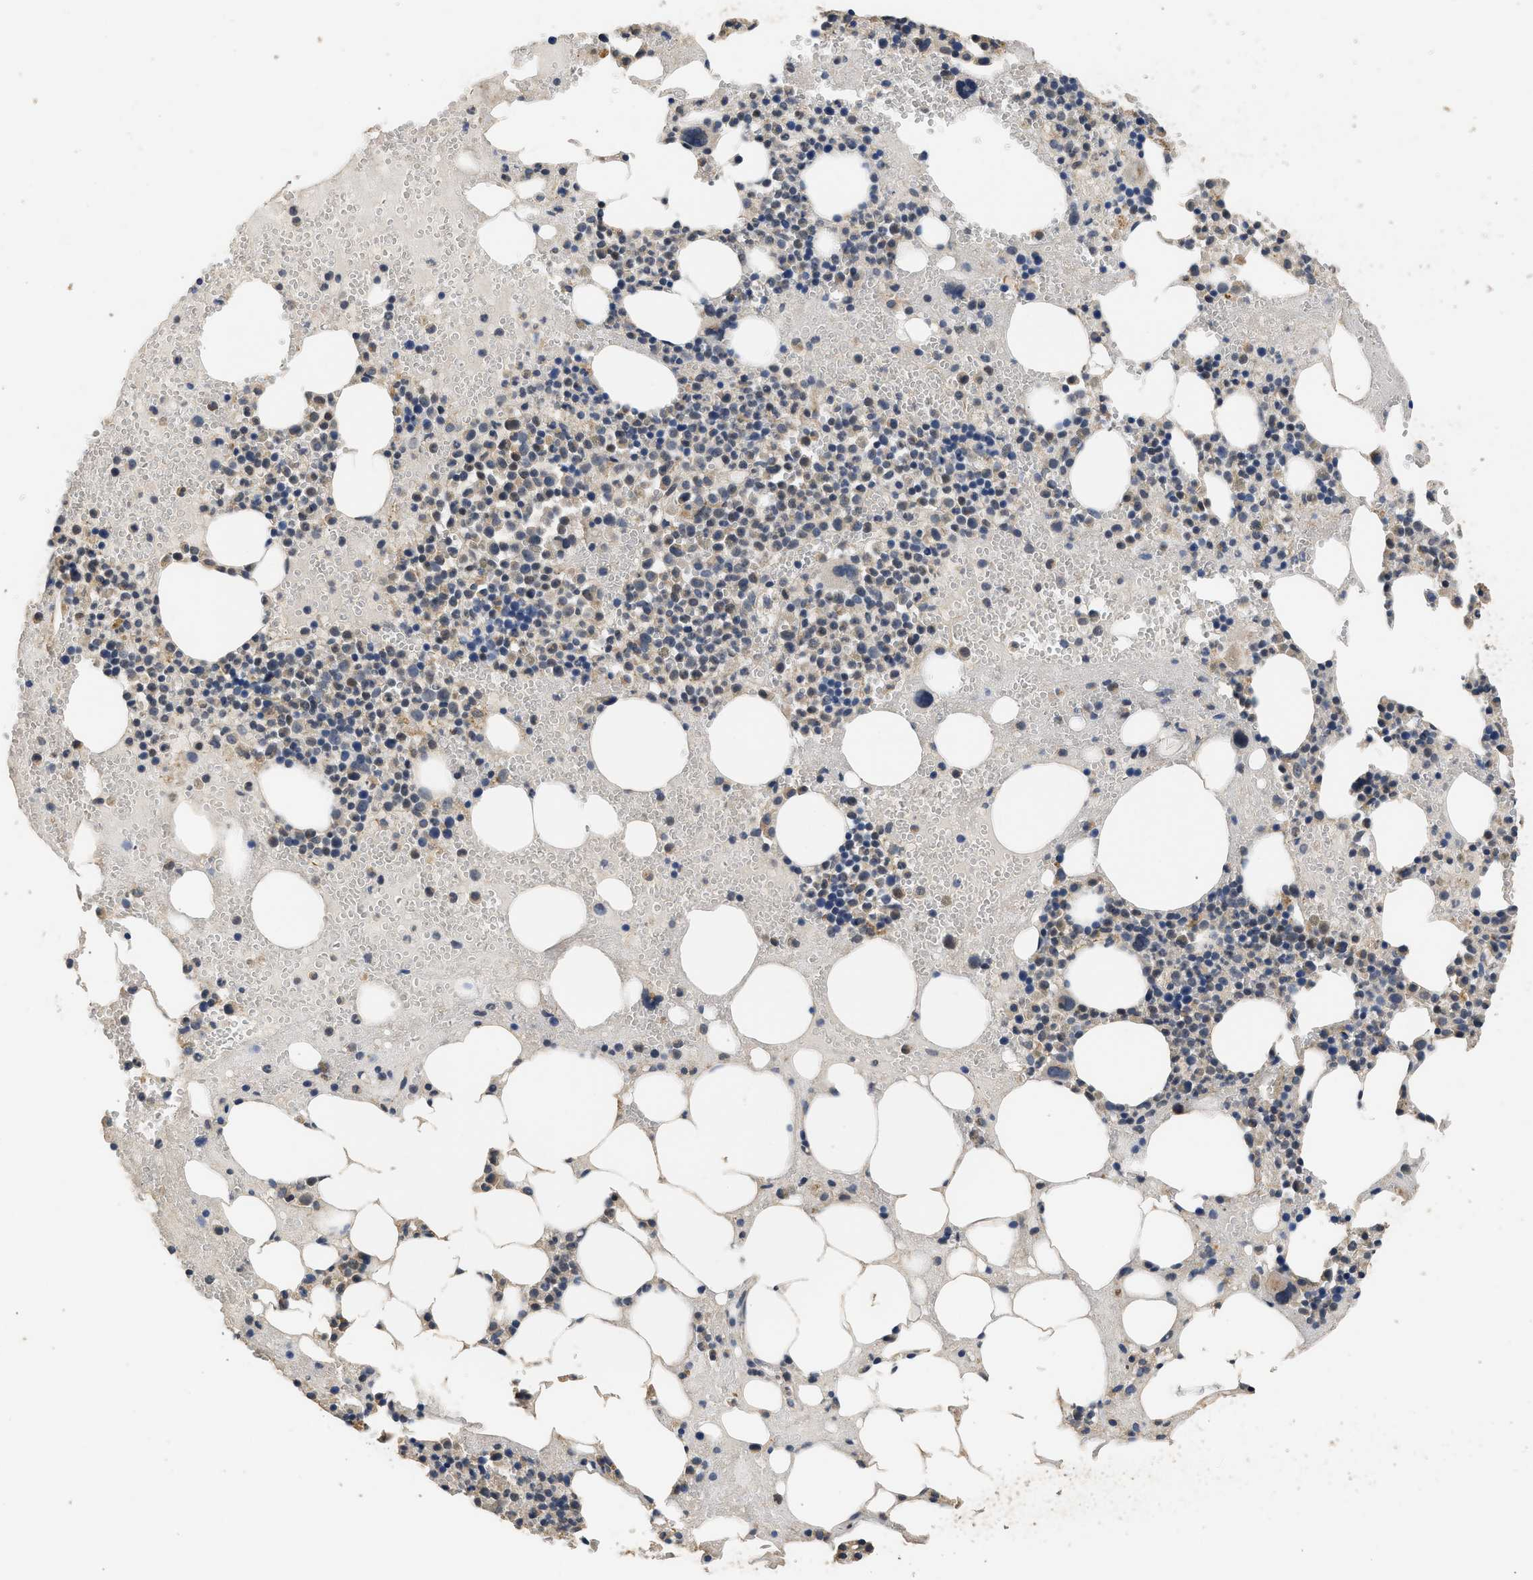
{"staining": {"intensity": "weak", "quantity": "25%-75%", "location": "cytoplasmic/membranous"}, "tissue": "bone marrow", "cell_type": "Hematopoietic cells", "image_type": "normal", "snomed": [{"axis": "morphology", "description": "Normal tissue, NOS"}, {"axis": "morphology", "description": "Inflammation, NOS"}, {"axis": "topography", "description": "Bone marrow"}], "caption": "Immunohistochemical staining of benign human bone marrow shows weak cytoplasmic/membranous protein positivity in about 25%-75% of hematopoietic cells.", "gene": "SPINT2", "patient": {"sex": "female", "age": 17}}